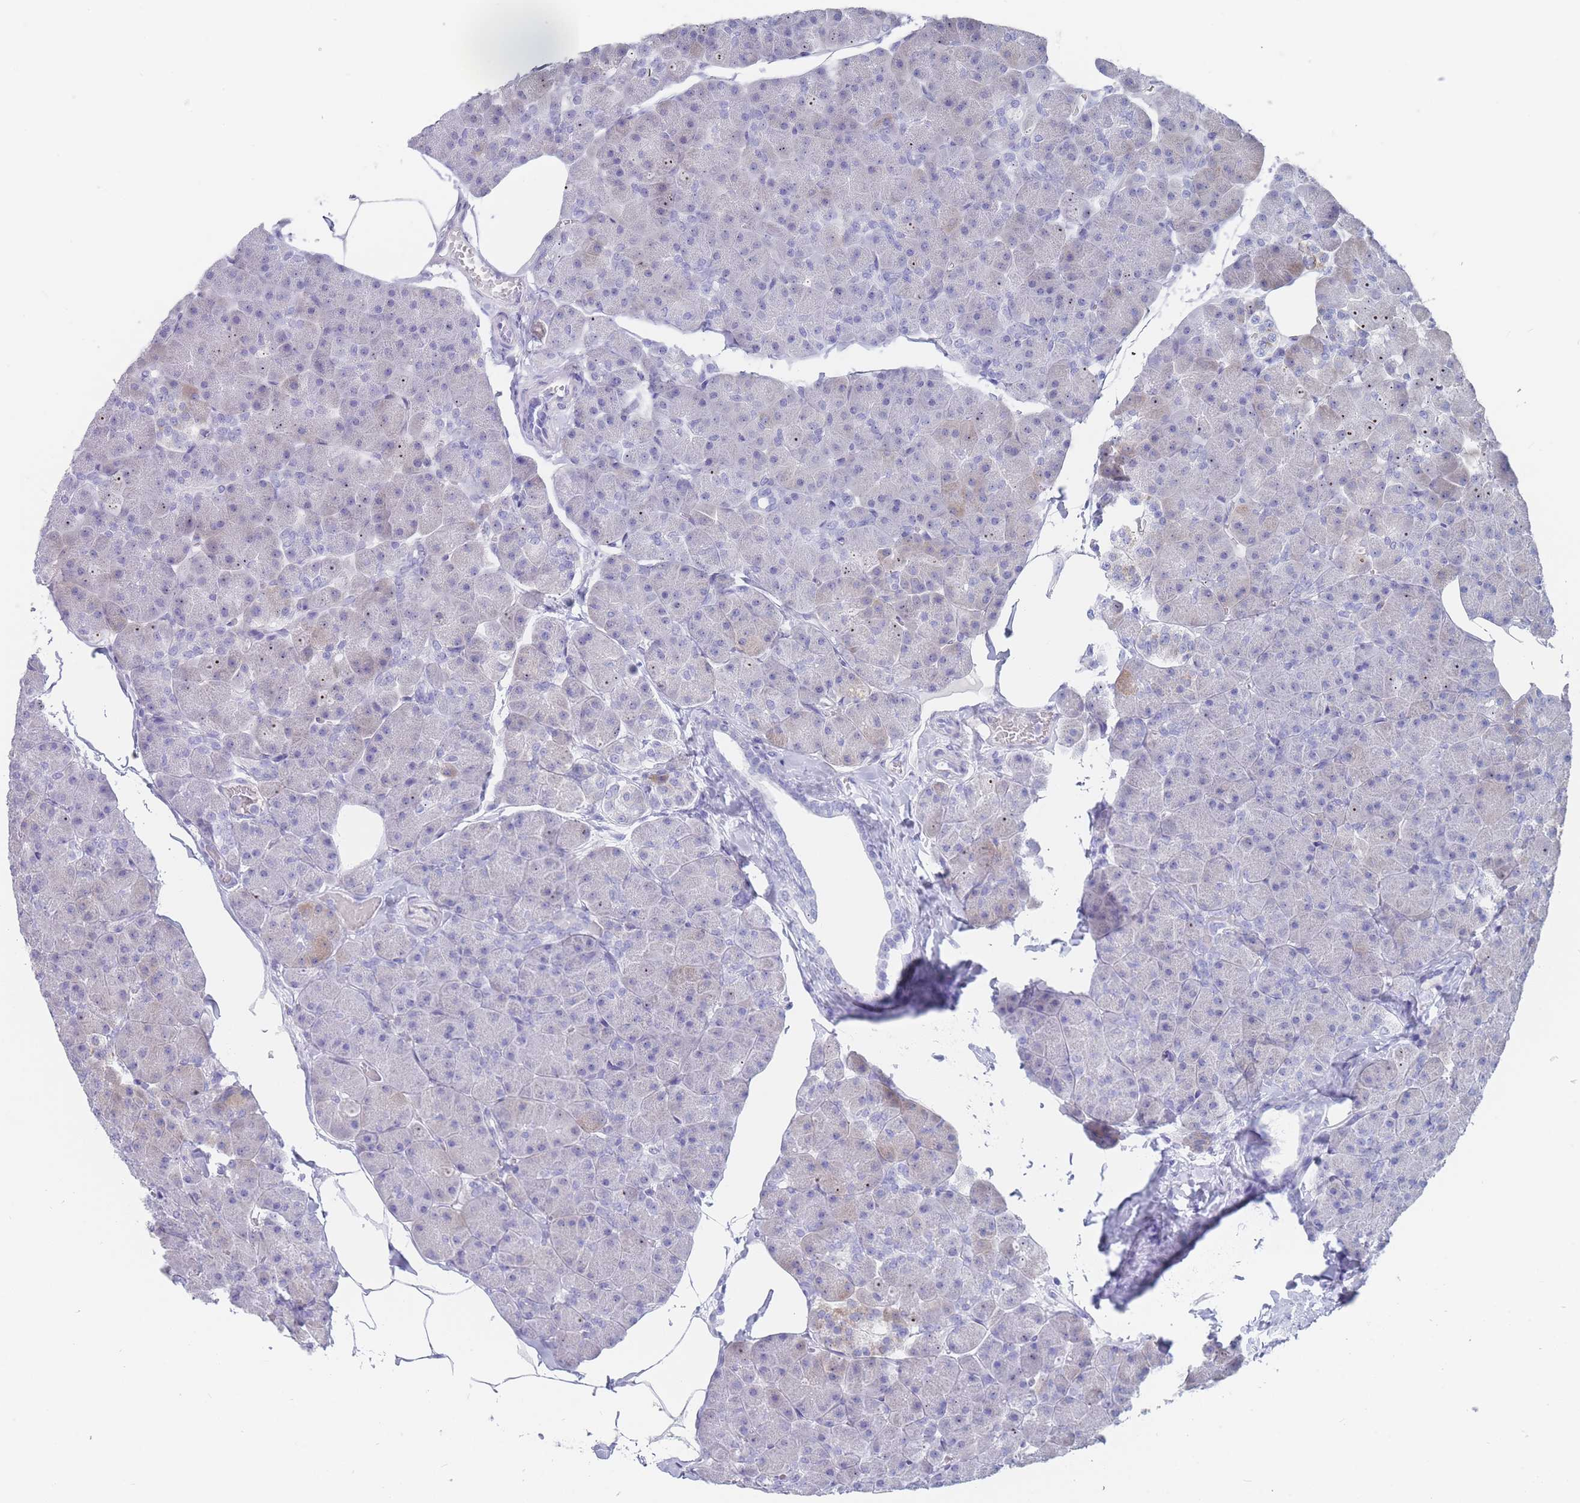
{"staining": {"intensity": "moderate", "quantity": "<25%", "location": "cytoplasmic/membranous,nuclear"}, "tissue": "pancreas", "cell_type": "Exocrine glandular cells", "image_type": "normal", "snomed": [{"axis": "morphology", "description": "Normal tissue, NOS"}, {"axis": "topography", "description": "Pancreas"}], "caption": "IHC of benign pancreas exhibits low levels of moderate cytoplasmic/membranous,nuclear expression in approximately <25% of exocrine glandular cells.", "gene": "ST8SIA5", "patient": {"sex": "male", "age": 35}}